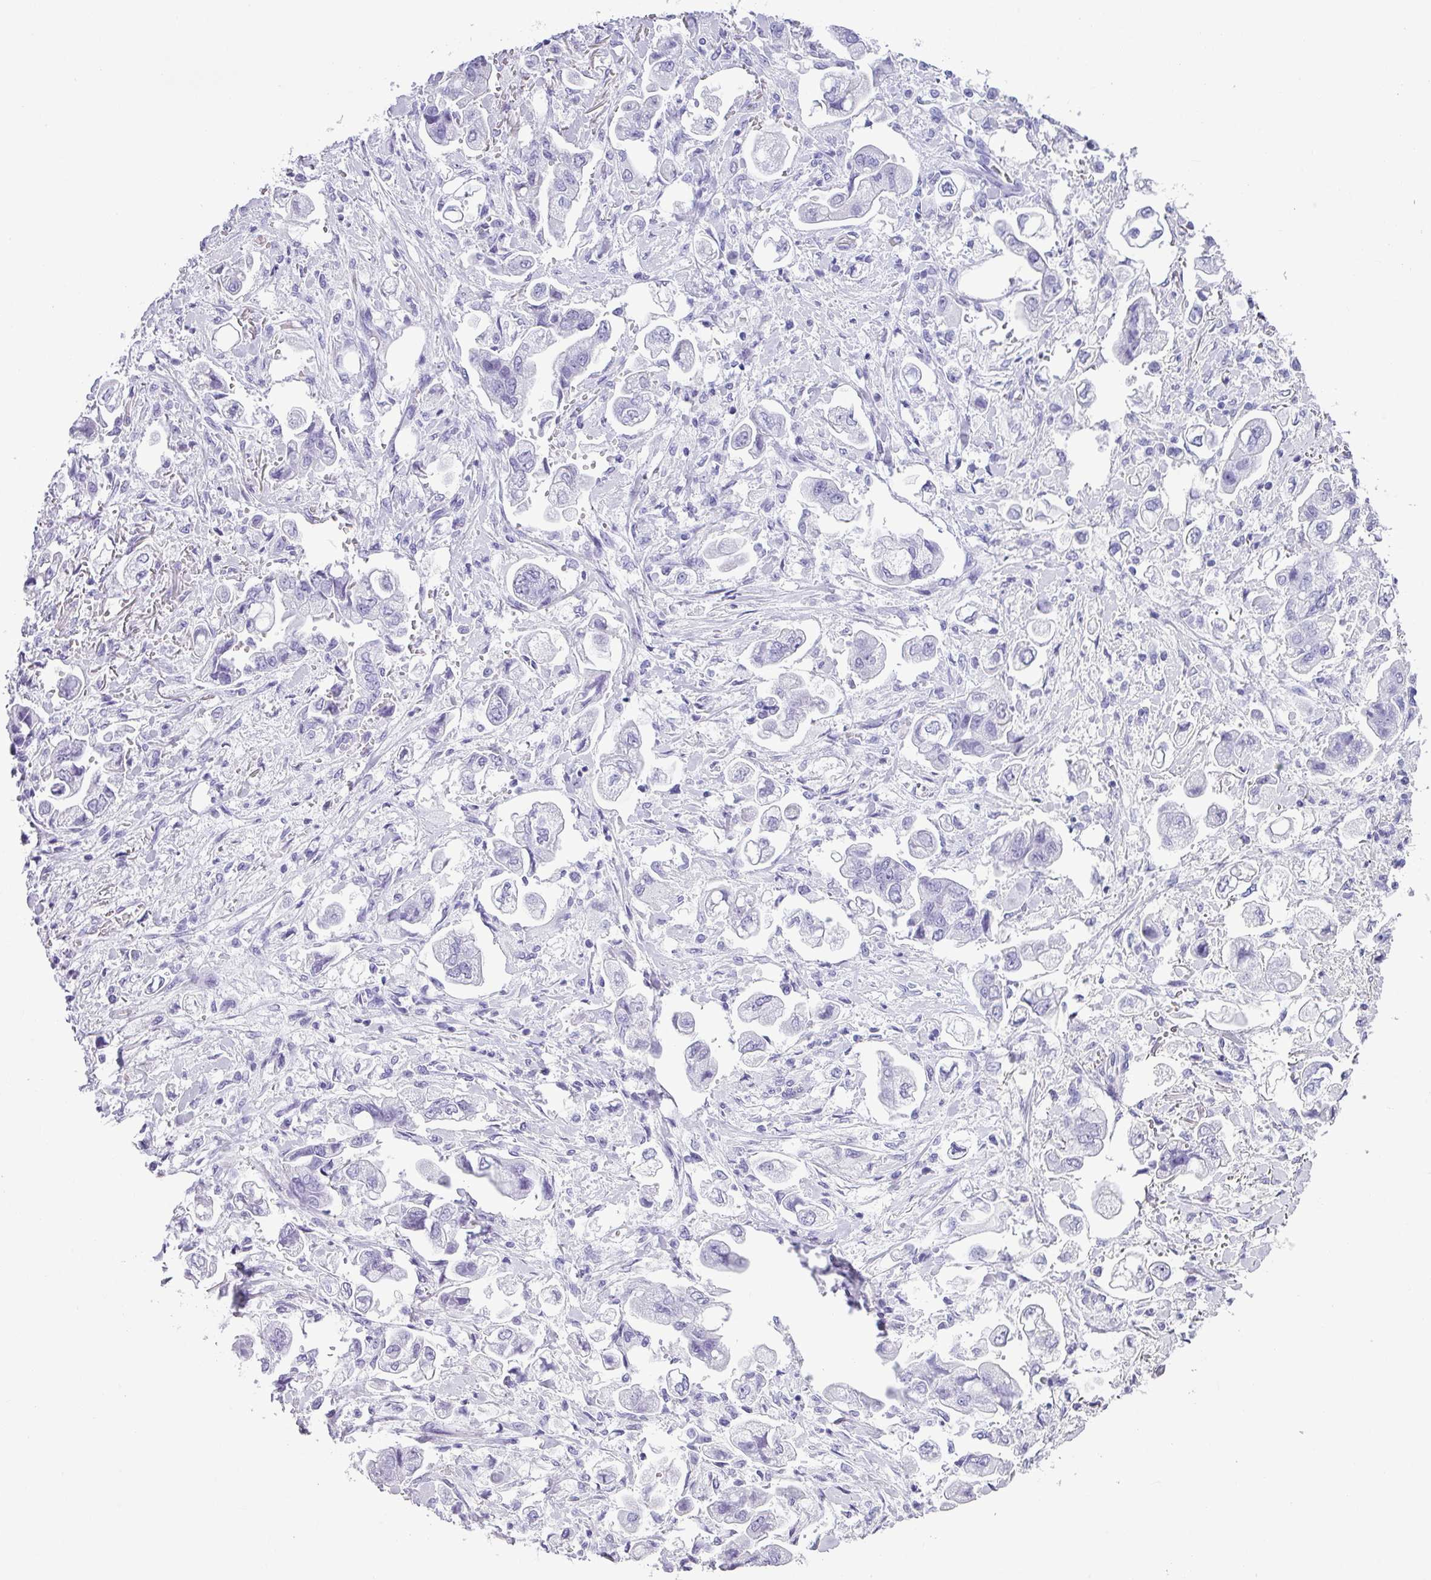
{"staining": {"intensity": "negative", "quantity": "none", "location": "none"}, "tissue": "stomach cancer", "cell_type": "Tumor cells", "image_type": "cancer", "snomed": [{"axis": "morphology", "description": "Adenocarcinoma, NOS"}, {"axis": "topography", "description": "Stomach"}], "caption": "A high-resolution image shows immunohistochemistry staining of stomach cancer (adenocarcinoma), which demonstrates no significant positivity in tumor cells.", "gene": "ZNF568", "patient": {"sex": "male", "age": 62}}